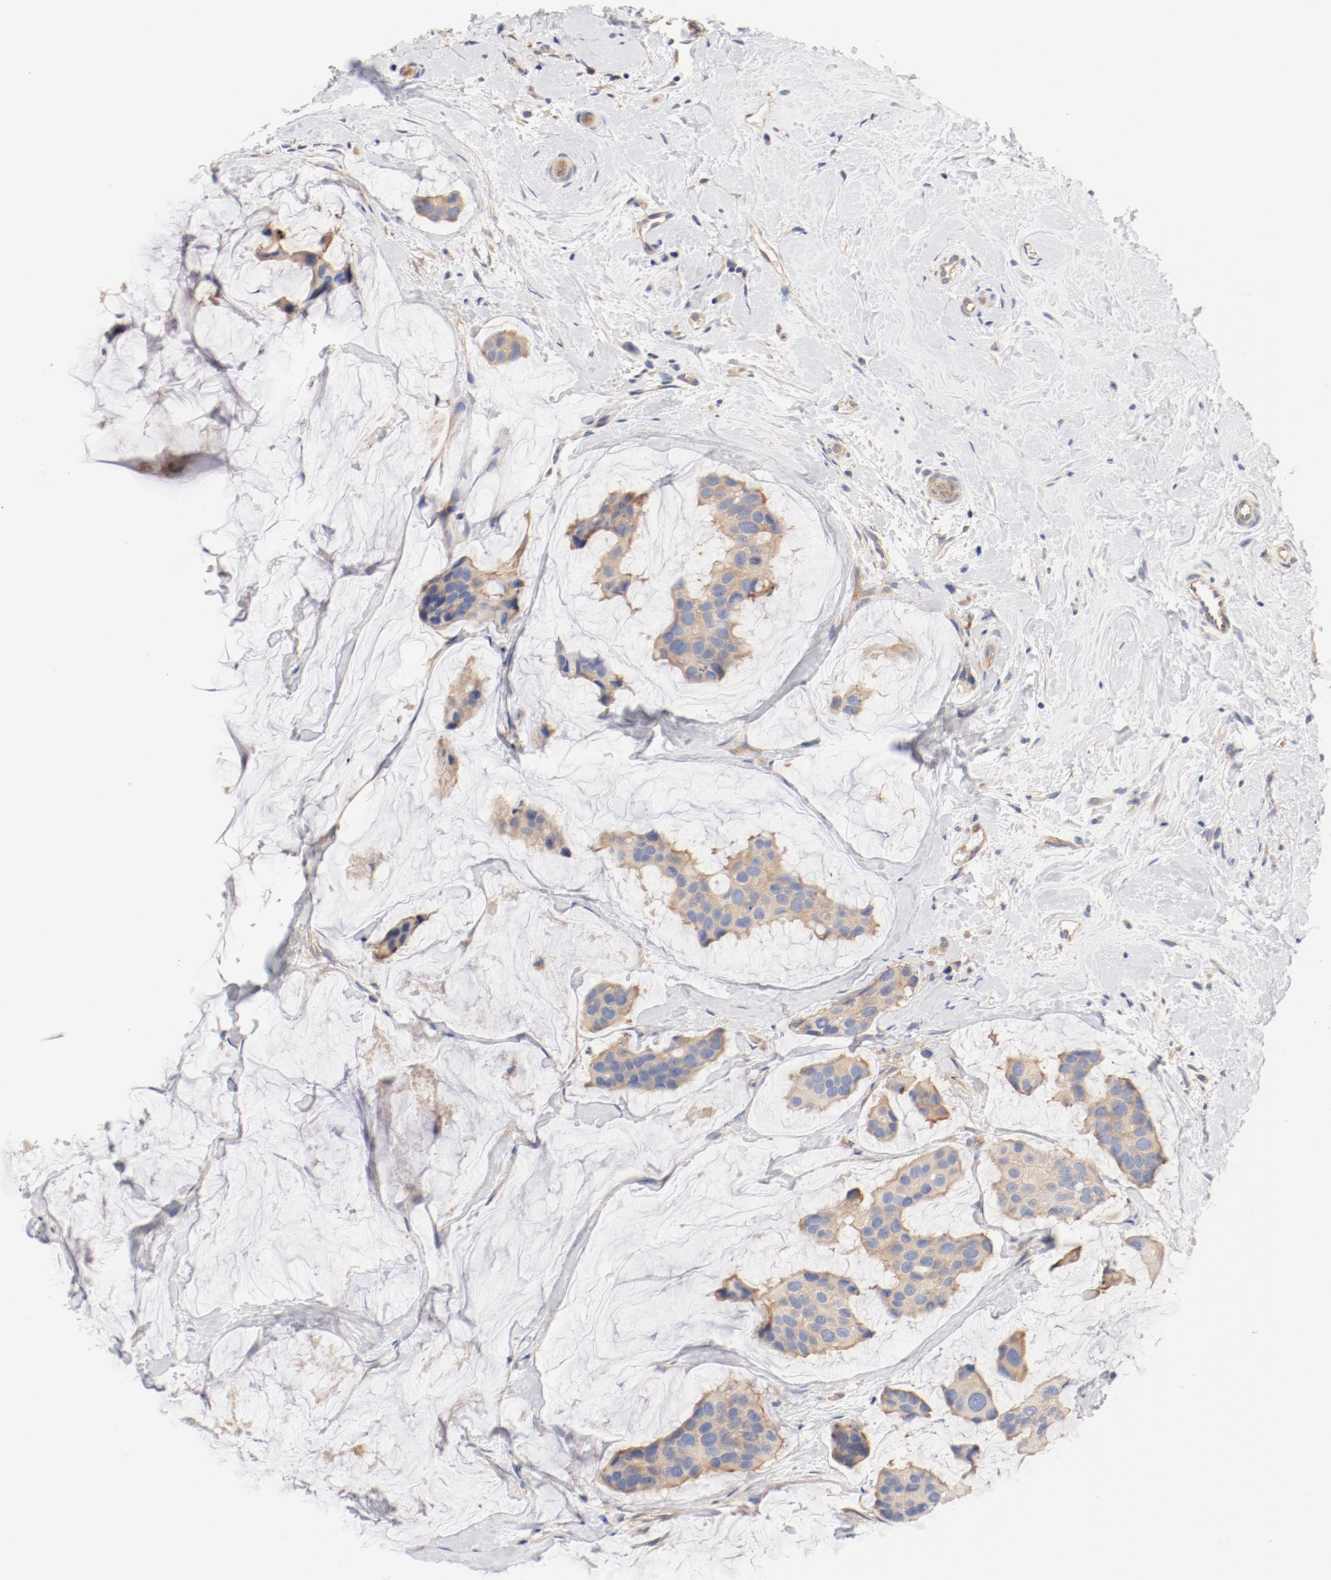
{"staining": {"intensity": "weak", "quantity": ">75%", "location": "cytoplasmic/membranous"}, "tissue": "breast cancer", "cell_type": "Tumor cells", "image_type": "cancer", "snomed": [{"axis": "morphology", "description": "Normal tissue, NOS"}, {"axis": "morphology", "description": "Duct carcinoma"}, {"axis": "topography", "description": "Breast"}], "caption": "This is an image of IHC staining of breast cancer (infiltrating ductal carcinoma), which shows weak positivity in the cytoplasmic/membranous of tumor cells.", "gene": "DYNC1H1", "patient": {"sex": "female", "age": 50}}